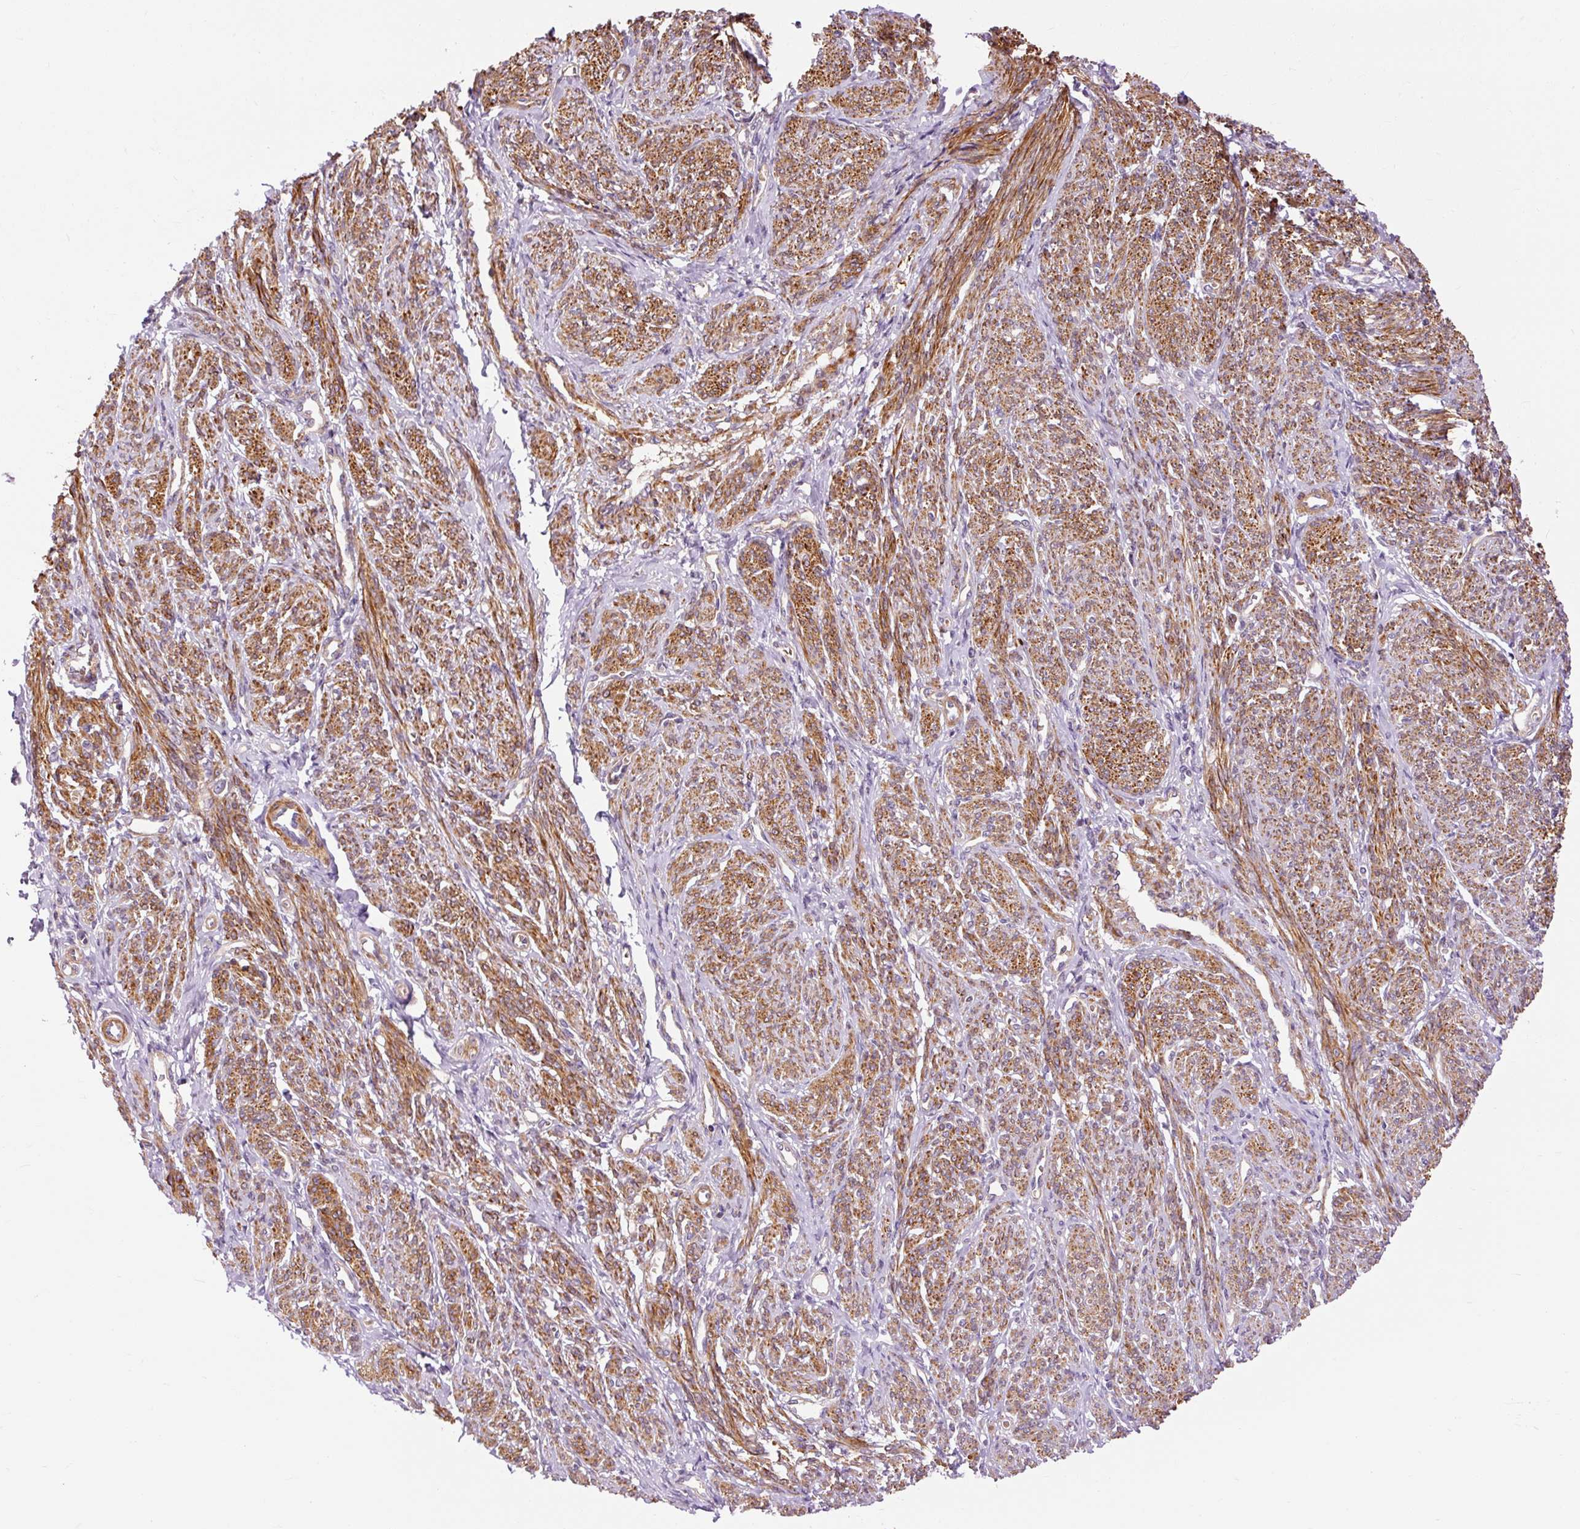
{"staining": {"intensity": "strong", "quantity": ">75%", "location": "cytoplasmic/membranous"}, "tissue": "smooth muscle", "cell_type": "Smooth muscle cells", "image_type": "normal", "snomed": [{"axis": "morphology", "description": "Normal tissue, NOS"}, {"axis": "topography", "description": "Smooth muscle"}], "caption": "This is a histology image of immunohistochemistry staining of normal smooth muscle, which shows strong positivity in the cytoplasmic/membranous of smooth muscle cells.", "gene": "RIPOR3", "patient": {"sex": "female", "age": 65}}